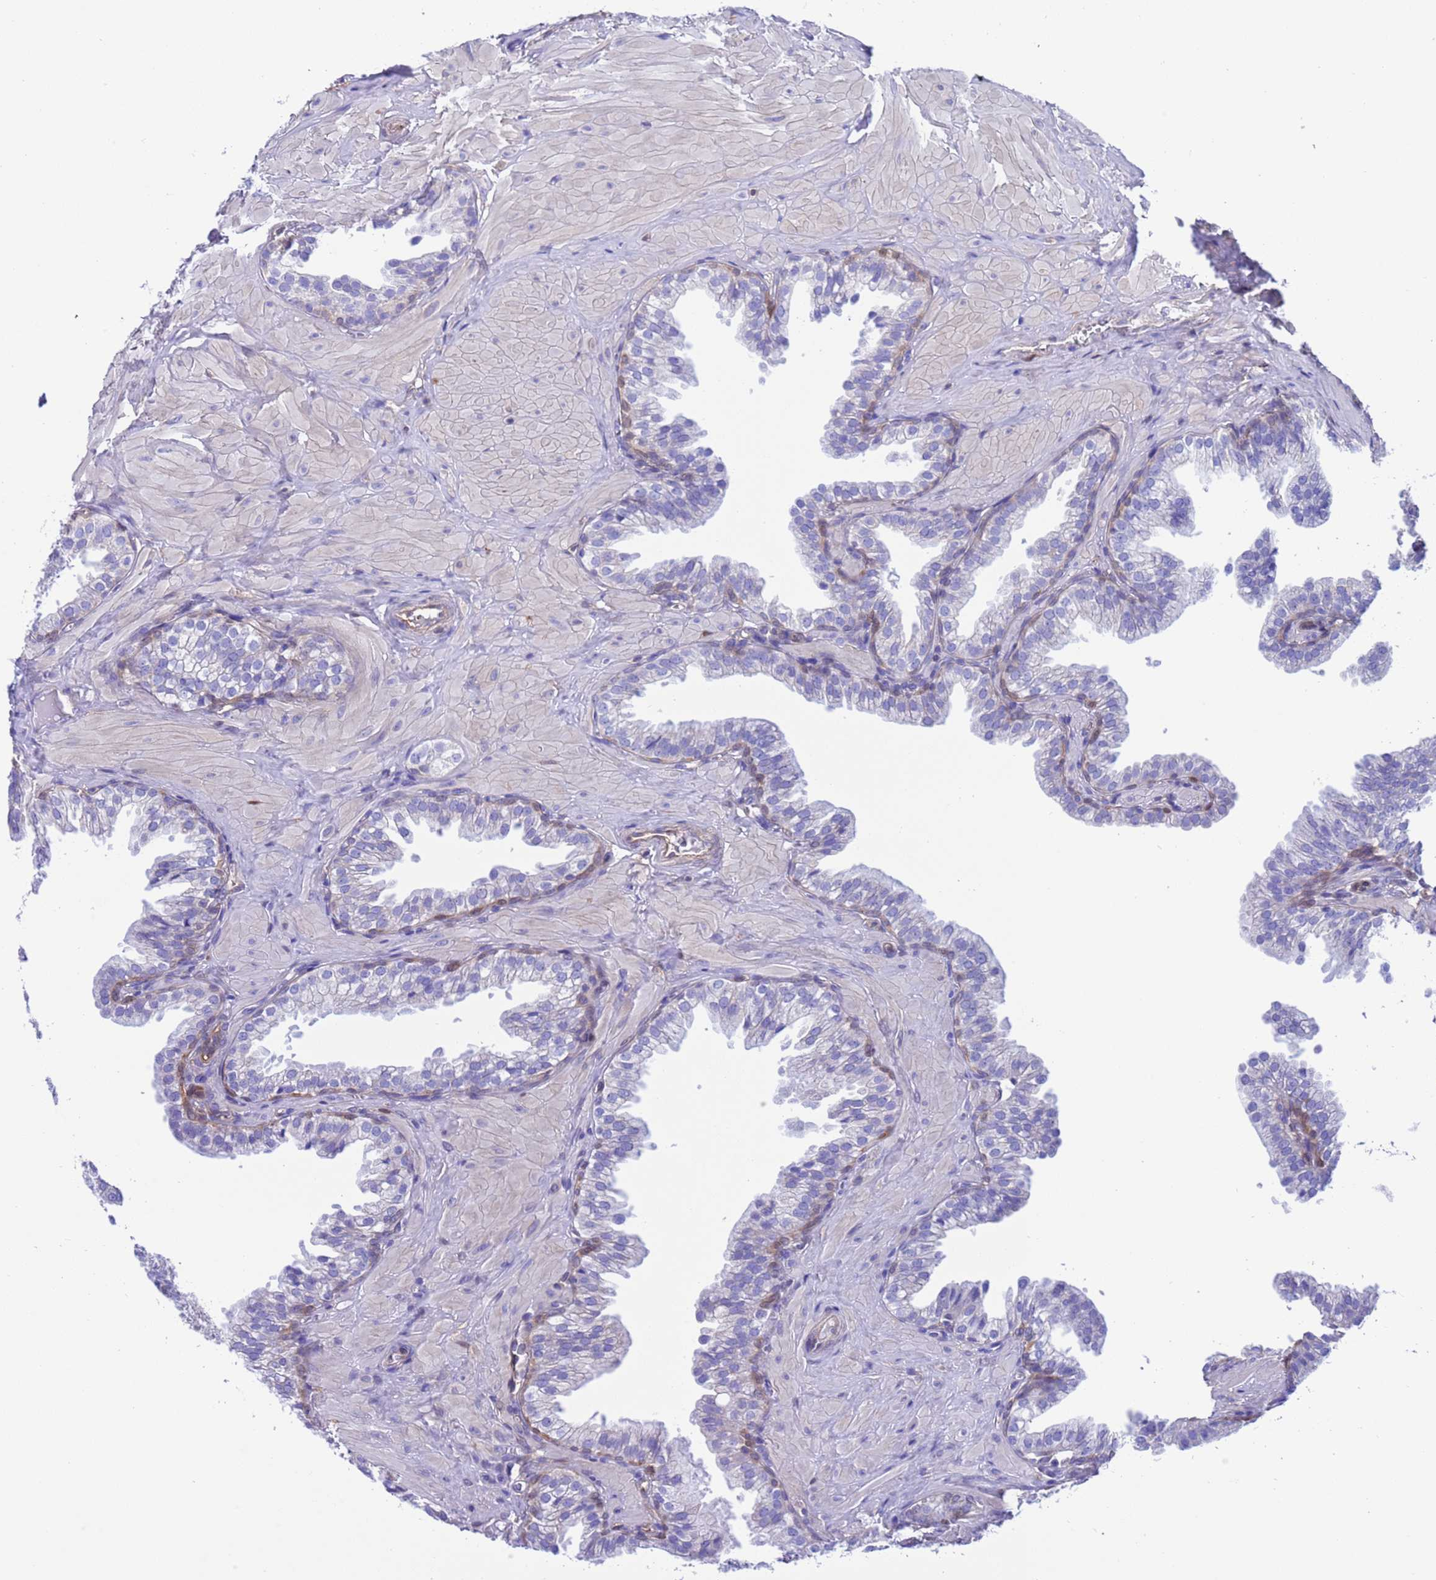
{"staining": {"intensity": "moderate", "quantity": "<25%", "location": "cytoplasmic/membranous"}, "tissue": "prostate", "cell_type": "Glandular cells", "image_type": "normal", "snomed": [{"axis": "morphology", "description": "Normal tissue, NOS"}, {"axis": "topography", "description": "Prostate"}, {"axis": "topography", "description": "Peripheral nerve tissue"}], "caption": "This image shows immunohistochemistry (IHC) staining of benign human prostate, with low moderate cytoplasmic/membranous positivity in approximately <25% of glandular cells.", "gene": "C6orf47", "patient": {"sex": "male", "age": 55}}